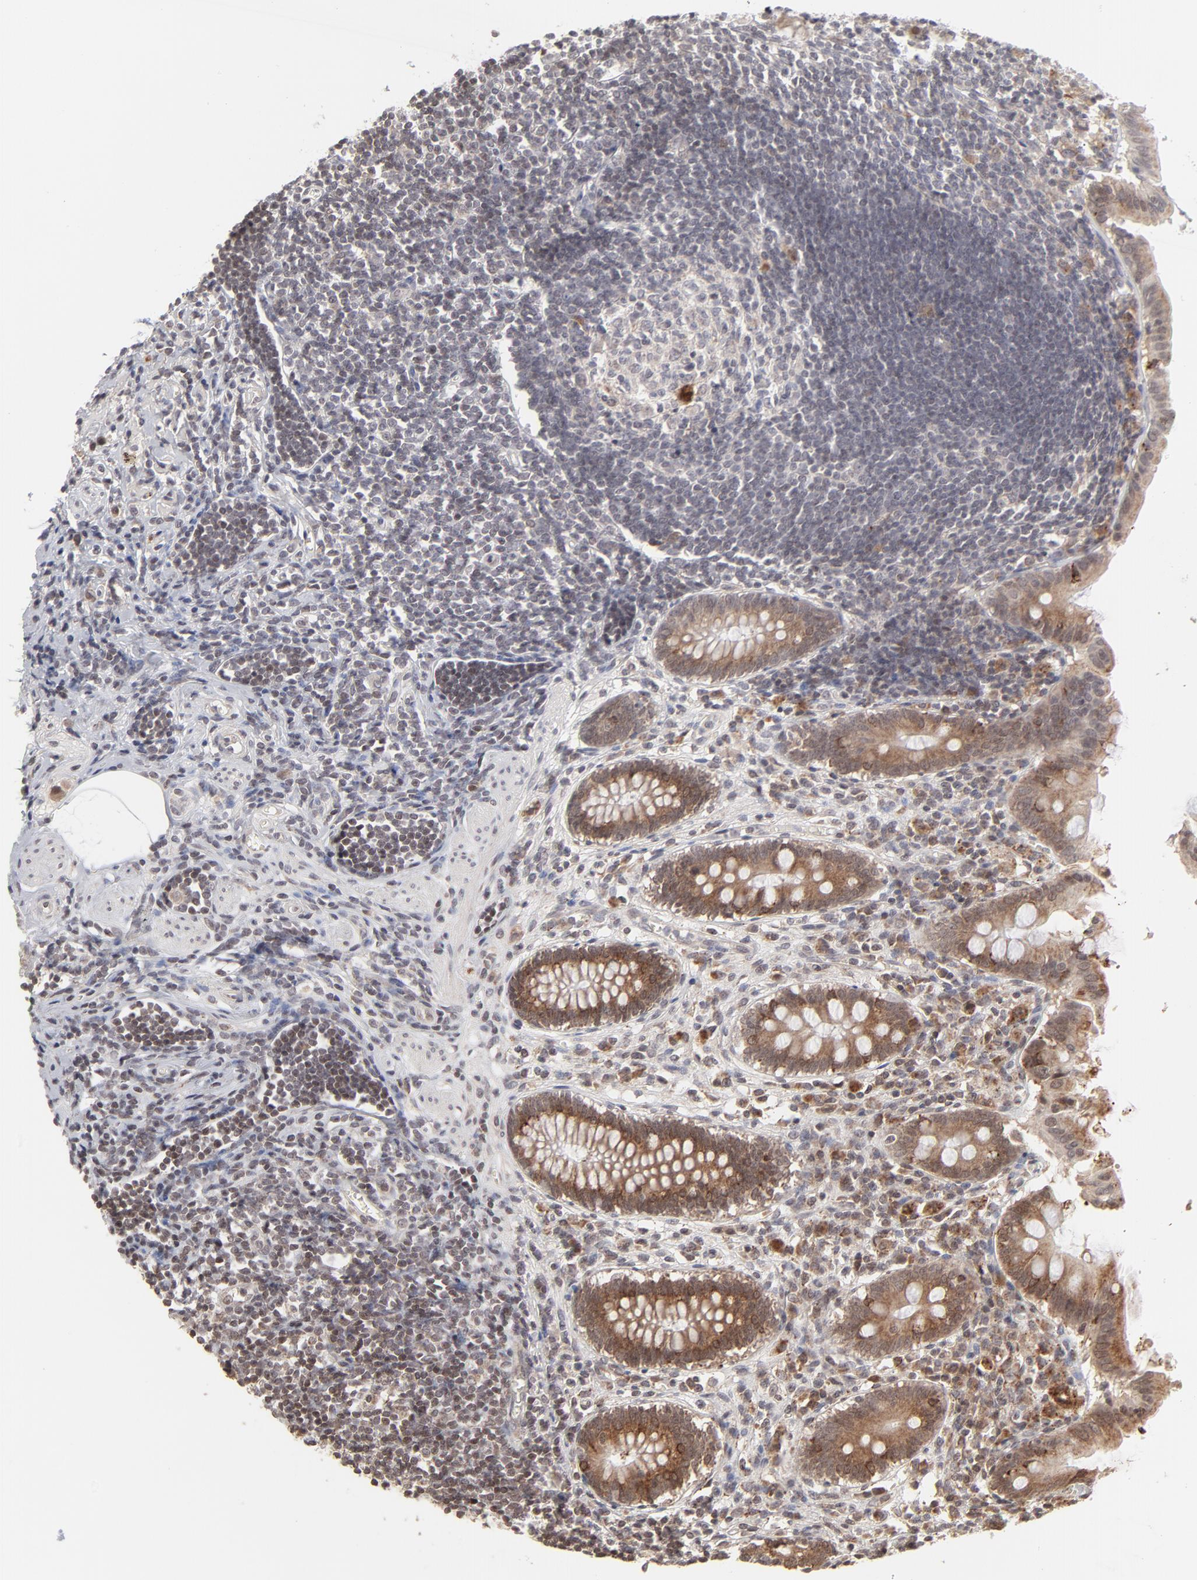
{"staining": {"intensity": "moderate", "quantity": ">75%", "location": "cytoplasmic/membranous"}, "tissue": "appendix", "cell_type": "Glandular cells", "image_type": "normal", "snomed": [{"axis": "morphology", "description": "Normal tissue, NOS"}, {"axis": "topography", "description": "Appendix"}], "caption": "Moderate cytoplasmic/membranous protein expression is appreciated in approximately >75% of glandular cells in appendix. Nuclei are stained in blue.", "gene": "ARIH1", "patient": {"sex": "female", "age": 50}}